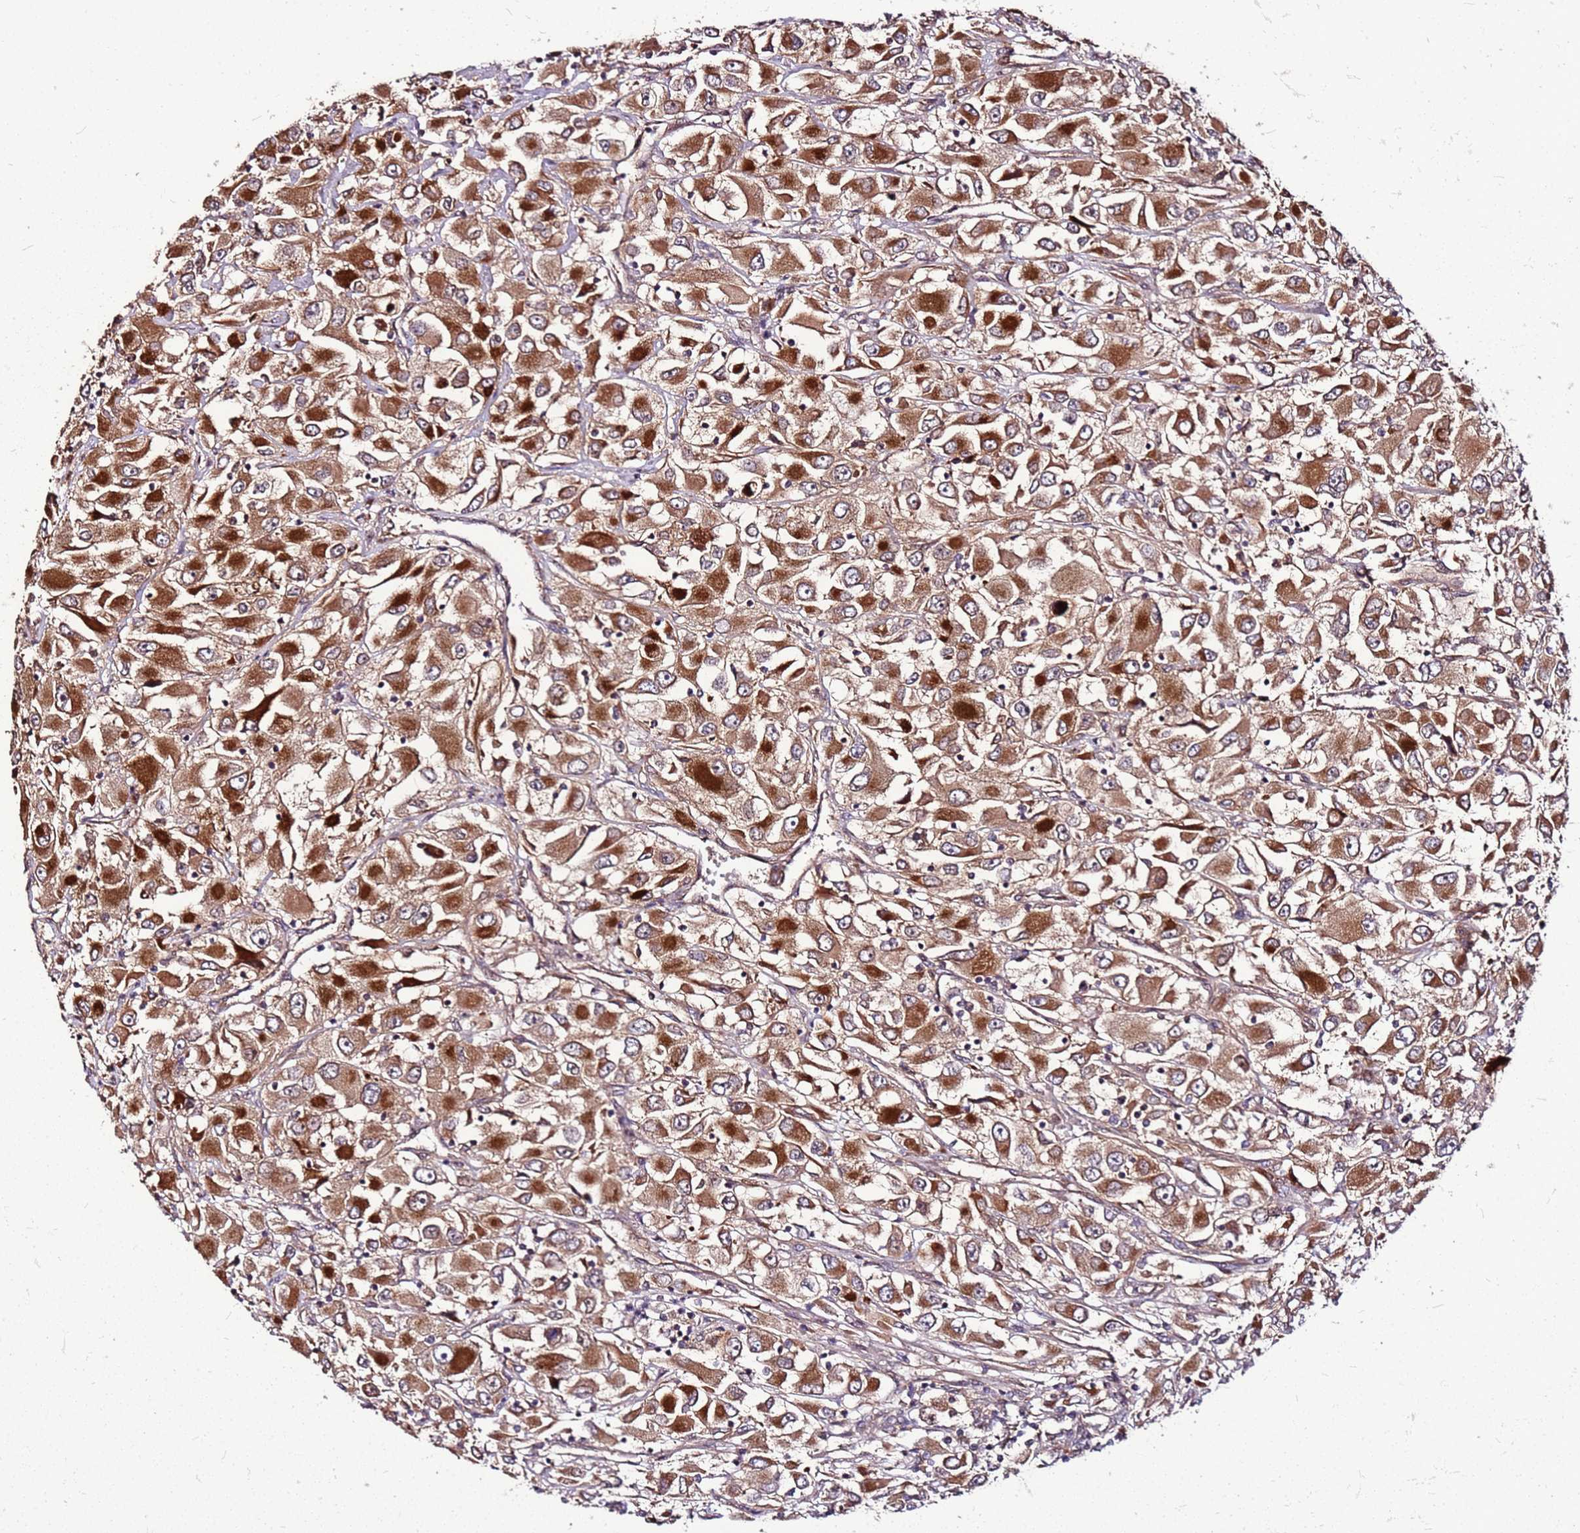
{"staining": {"intensity": "strong", "quantity": ">75%", "location": "cytoplasmic/membranous"}, "tissue": "renal cancer", "cell_type": "Tumor cells", "image_type": "cancer", "snomed": [{"axis": "morphology", "description": "Adenocarcinoma, NOS"}, {"axis": "topography", "description": "Kidney"}], "caption": "DAB immunohistochemical staining of human adenocarcinoma (renal) reveals strong cytoplasmic/membranous protein staining in about >75% of tumor cells.", "gene": "LYPLAL1", "patient": {"sex": "female", "age": 52}}